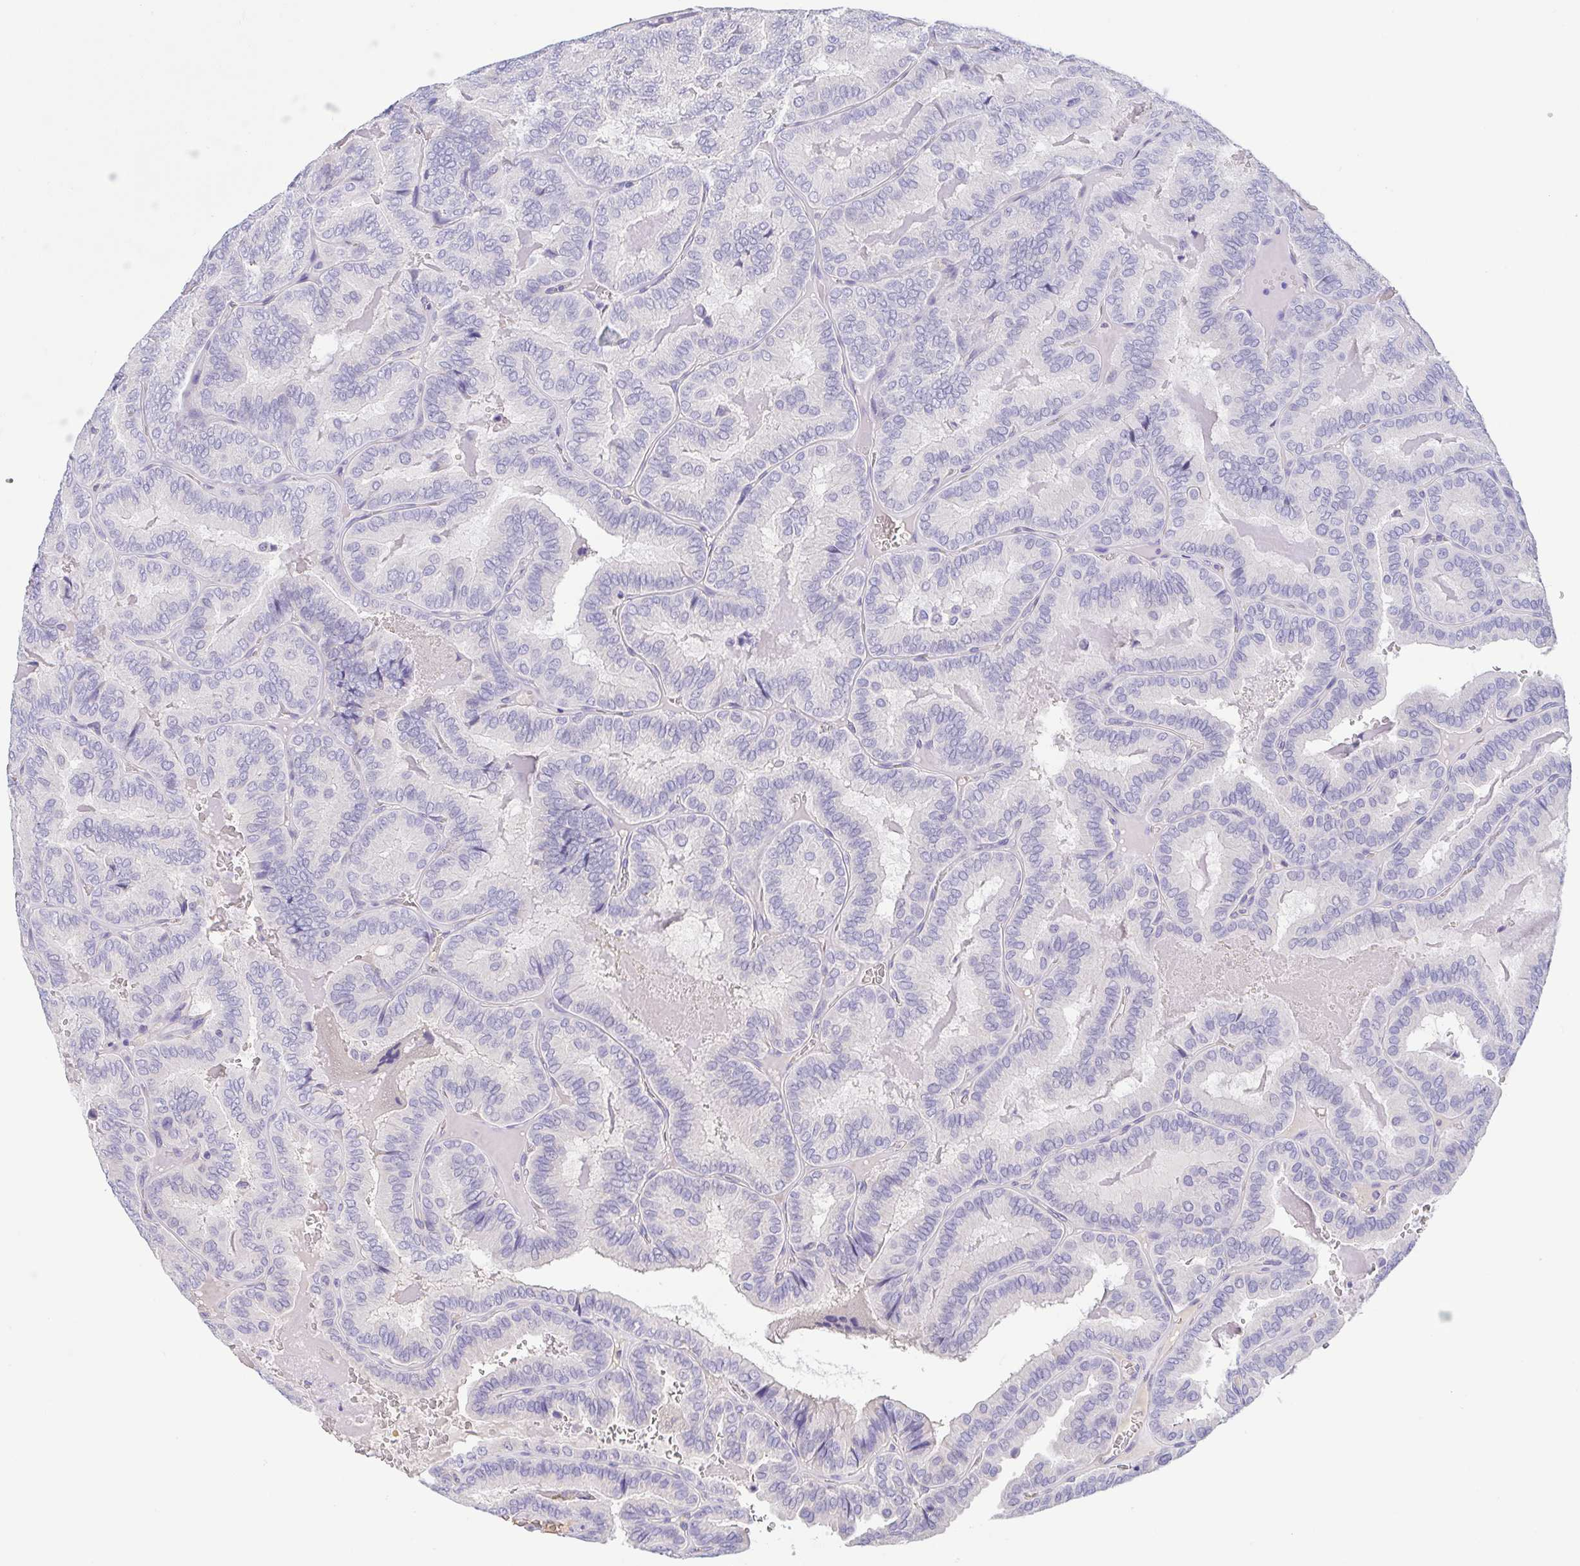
{"staining": {"intensity": "negative", "quantity": "none", "location": "none"}, "tissue": "thyroid cancer", "cell_type": "Tumor cells", "image_type": "cancer", "snomed": [{"axis": "morphology", "description": "Papillary adenocarcinoma, NOS"}, {"axis": "topography", "description": "Thyroid gland"}], "caption": "Immunohistochemistry histopathology image of neoplastic tissue: papillary adenocarcinoma (thyroid) stained with DAB (3,3'-diaminobenzidine) displays no significant protein staining in tumor cells.", "gene": "TREH", "patient": {"sex": "female", "age": 75}}